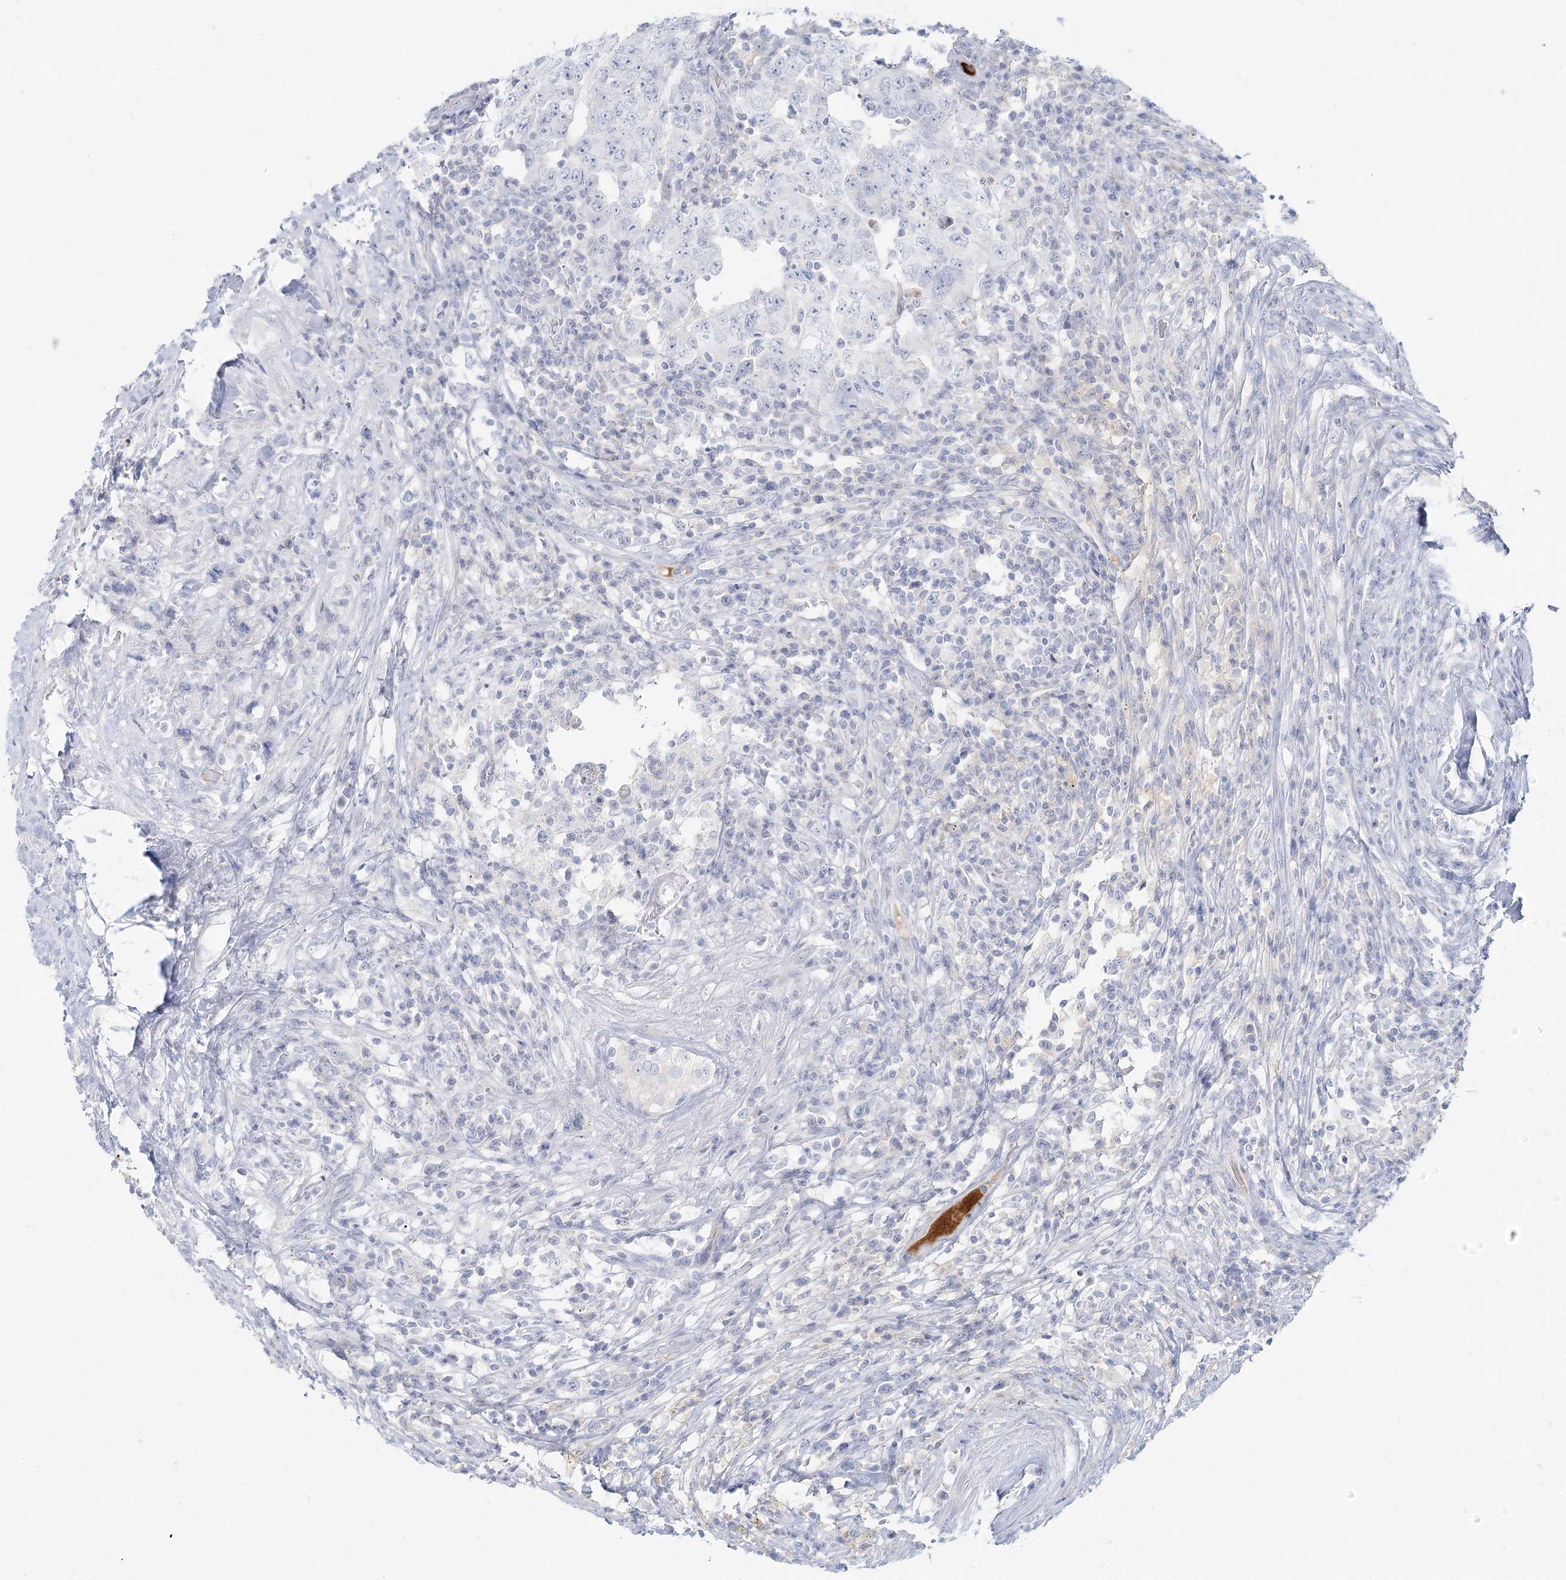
{"staining": {"intensity": "negative", "quantity": "none", "location": "none"}, "tissue": "testis cancer", "cell_type": "Tumor cells", "image_type": "cancer", "snomed": [{"axis": "morphology", "description": "Carcinoma, Embryonal, NOS"}, {"axis": "topography", "description": "Testis"}], "caption": "This is an immunohistochemistry photomicrograph of testis cancer. There is no positivity in tumor cells.", "gene": "DMGDH", "patient": {"sex": "male", "age": 26}}